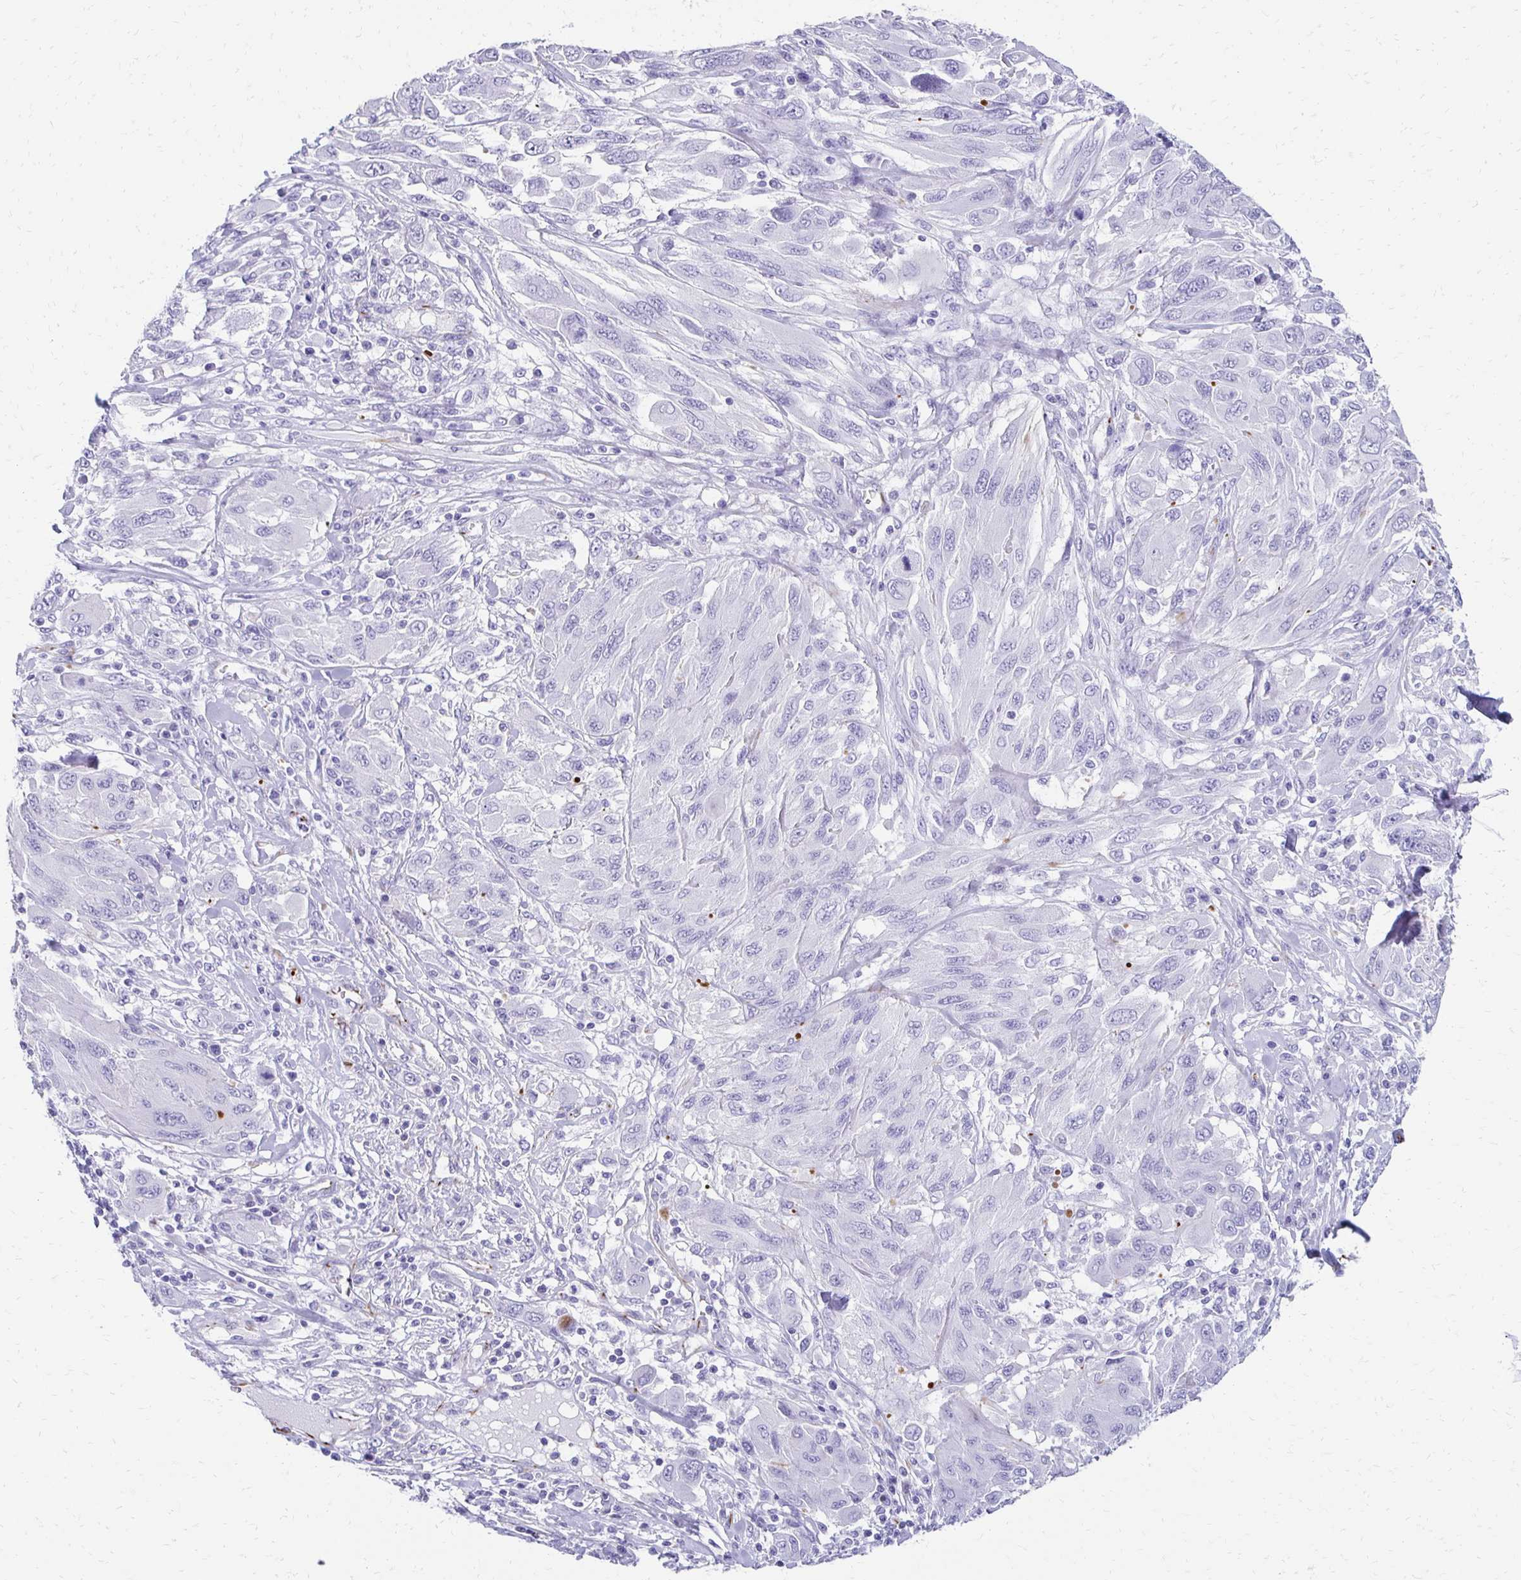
{"staining": {"intensity": "negative", "quantity": "none", "location": "none"}, "tissue": "melanoma", "cell_type": "Tumor cells", "image_type": "cancer", "snomed": [{"axis": "morphology", "description": "Malignant melanoma, NOS"}, {"axis": "topography", "description": "Skin"}], "caption": "The image reveals no staining of tumor cells in melanoma.", "gene": "TMEM54", "patient": {"sex": "female", "age": 91}}